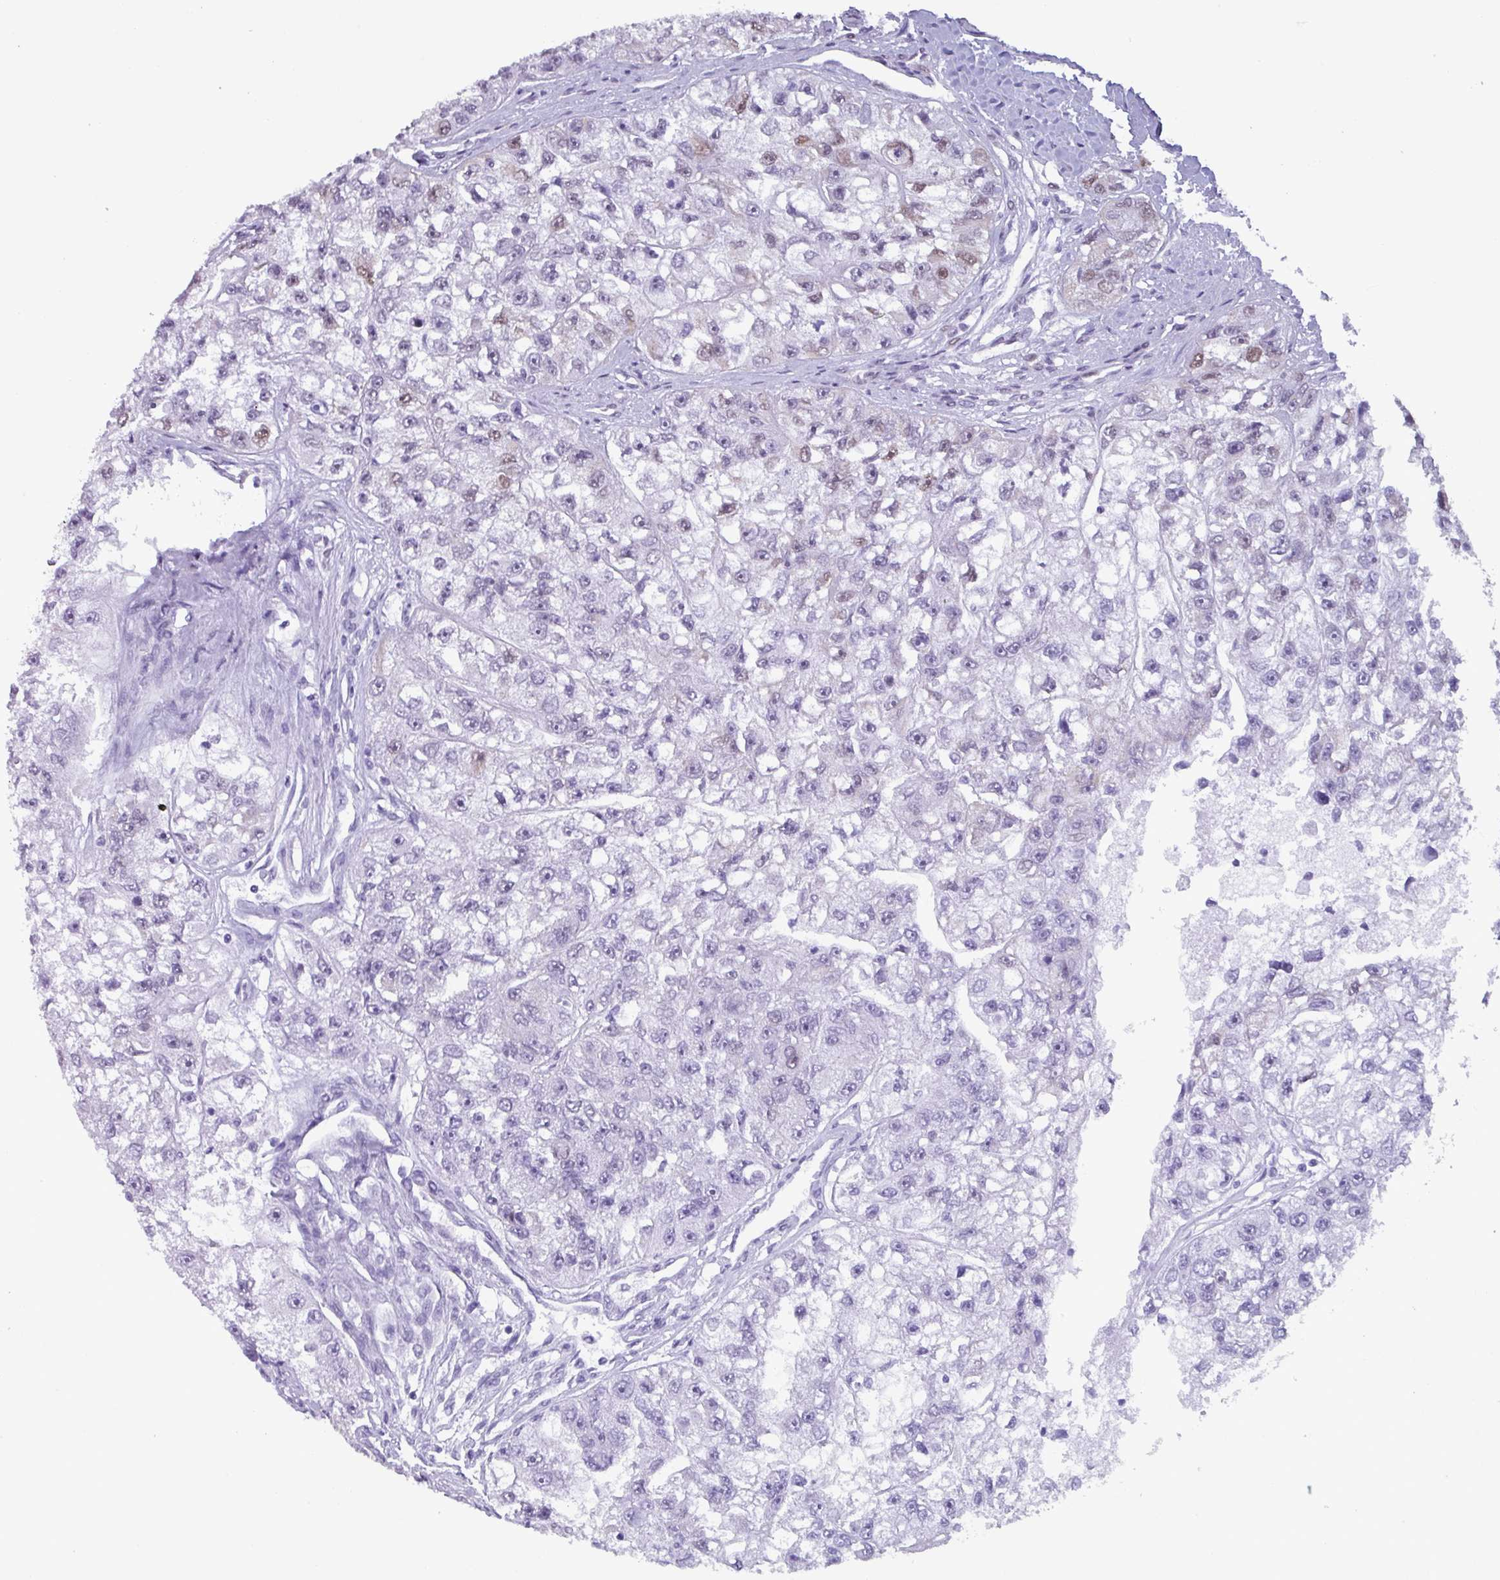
{"staining": {"intensity": "weak", "quantity": "<25%", "location": "nuclear"}, "tissue": "renal cancer", "cell_type": "Tumor cells", "image_type": "cancer", "snomed": [{"axis": "morphology", "description": "Adenocarcinoma, NOS"}, {"axis": "topography", "description": "Kidney"}], "caption": "This is an immunohistochemistry (IHC) photomicrograph of human renal cancer (adenocarcinoma). There is no positivity in tumor cells.", "gene": "PUF60", "patient": {"sex": "male", "age": 63}}